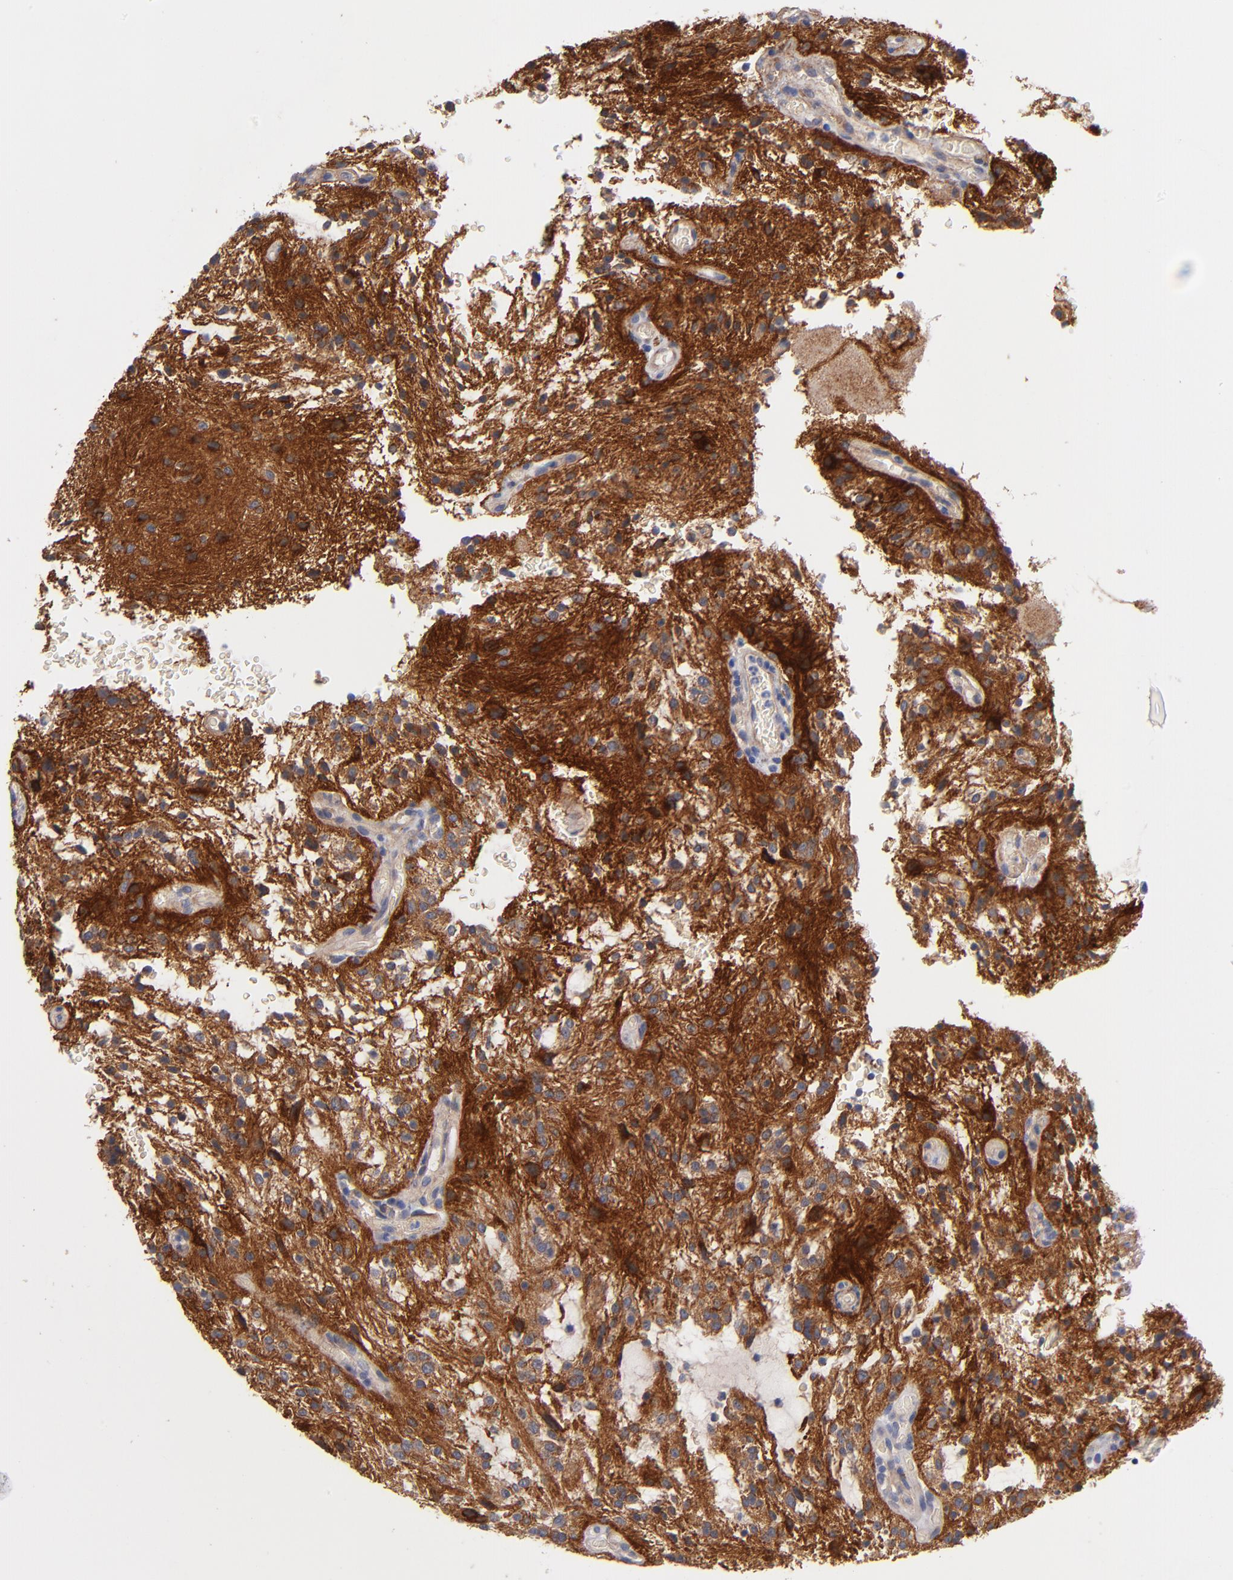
{"staining": {"intensity": "strong", "quantity": ">75%", "location": "cytoplasmic/membranous"}, "tissue": "glioma", "cell_type": "Tumor cells", "image_type": "cancer", "snomed": [{"axis": "morphology", "description": "Glioma, malignant, NOS"}, {"axis": "topography", "description": "Cerebellum"}], "caption": "Glioma (malignant) stained with a brown dye demonstrates strong cytoplasmic/membranous positive staining in approximately >75% of tumor cells.", "gene": "PLSCR4", "patient": {"sex": "female", "age": 10}}